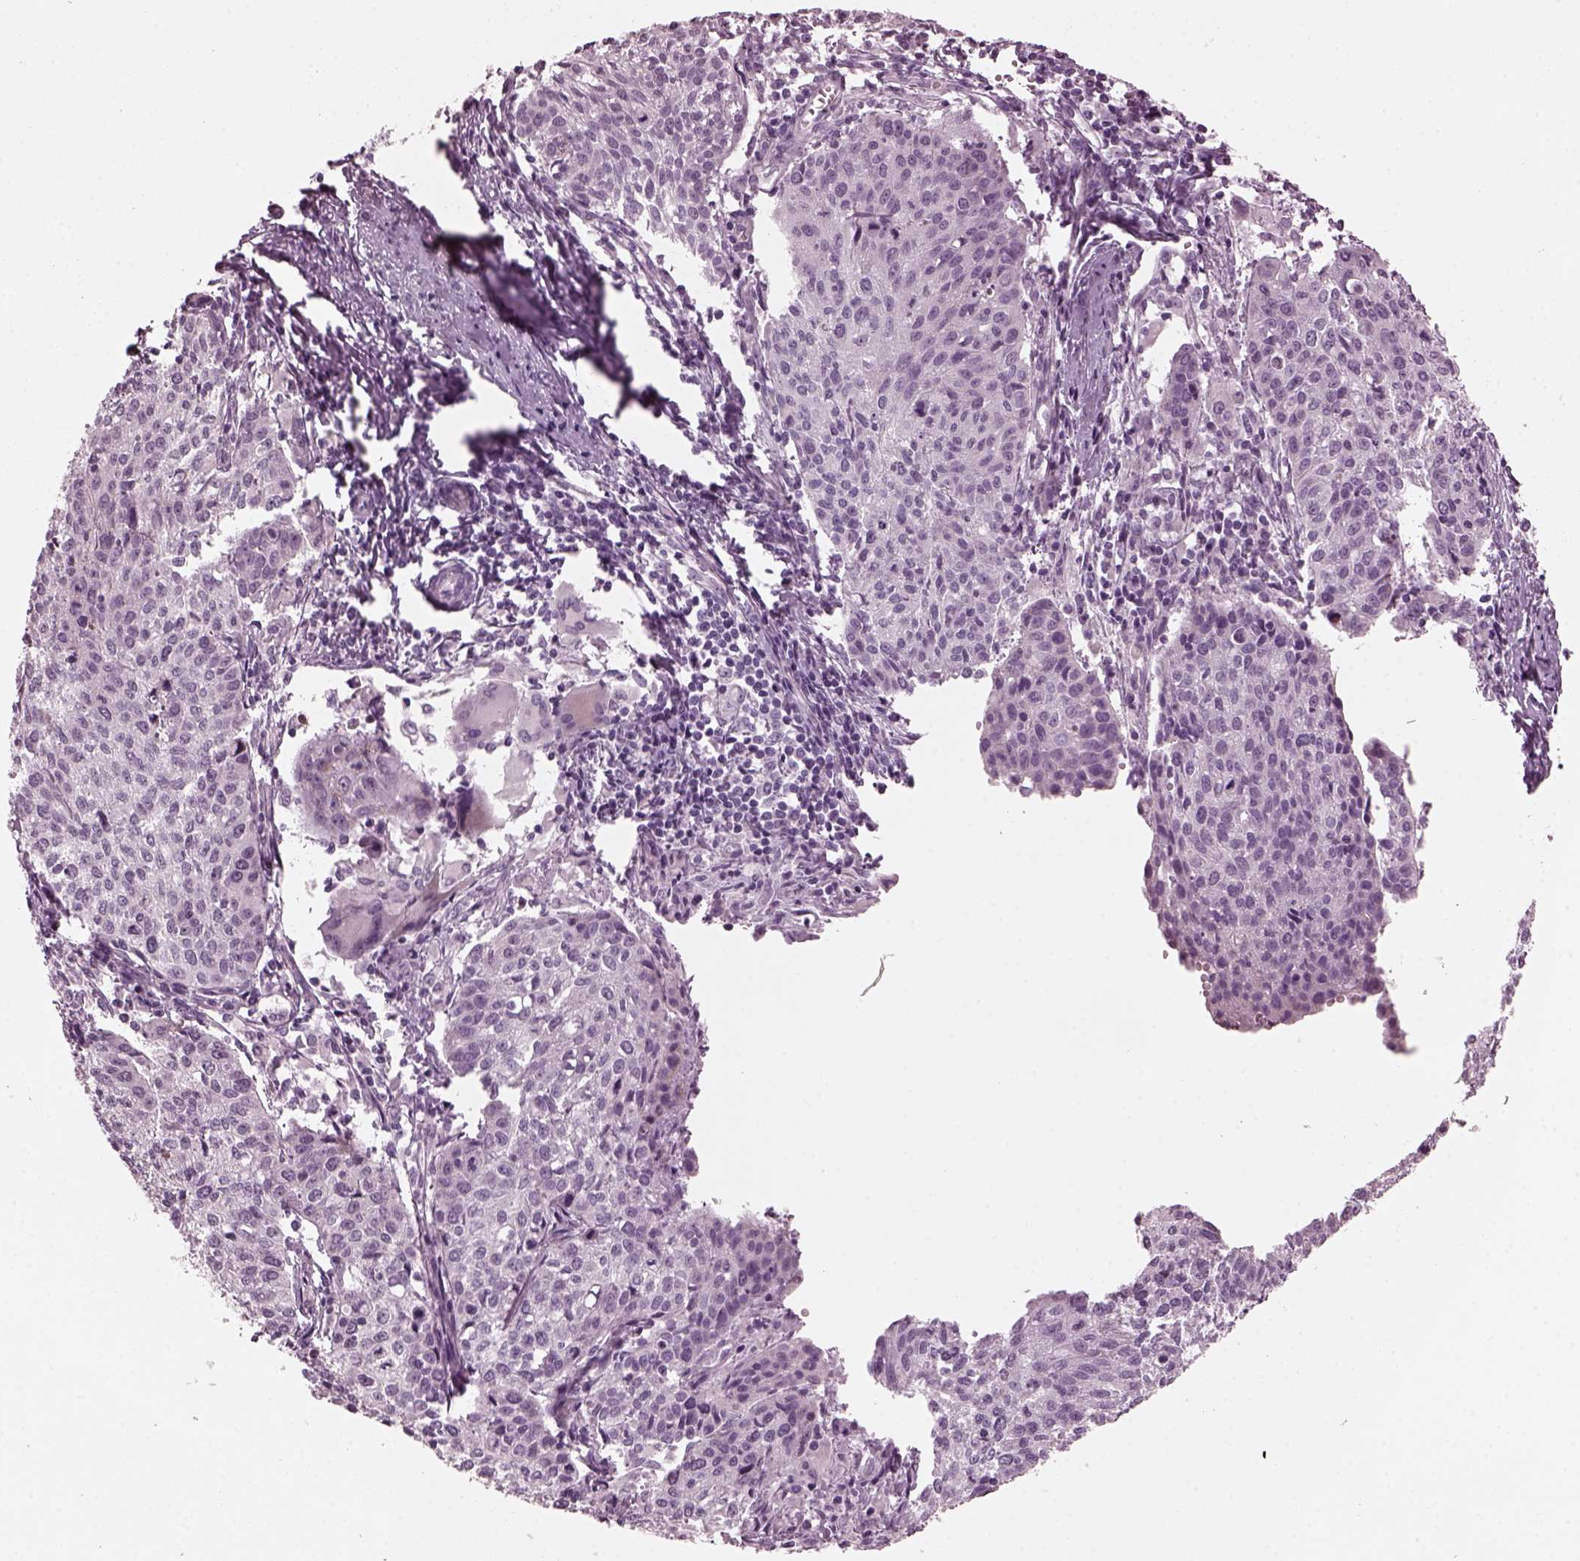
{"staining": {"intensity": "negative", "quantity": "none", "location": "none"}, "tissue": "cervical cancer", "cell_type": "Tumor cells", "image_type": "cancer", "snomed": [{"axis": "morphology", "description": "Squamous cell carcinoma, NOS"}, {"axis": "topography", "description": "Cervix"}], "caption": "Cervical cancer (squamous cell carcinoma) was stained to show a protein in brown. There is no significant expression in tumor cells.", "gene": "RIMS2", "patient": {"sex": "female", "age": 38}}